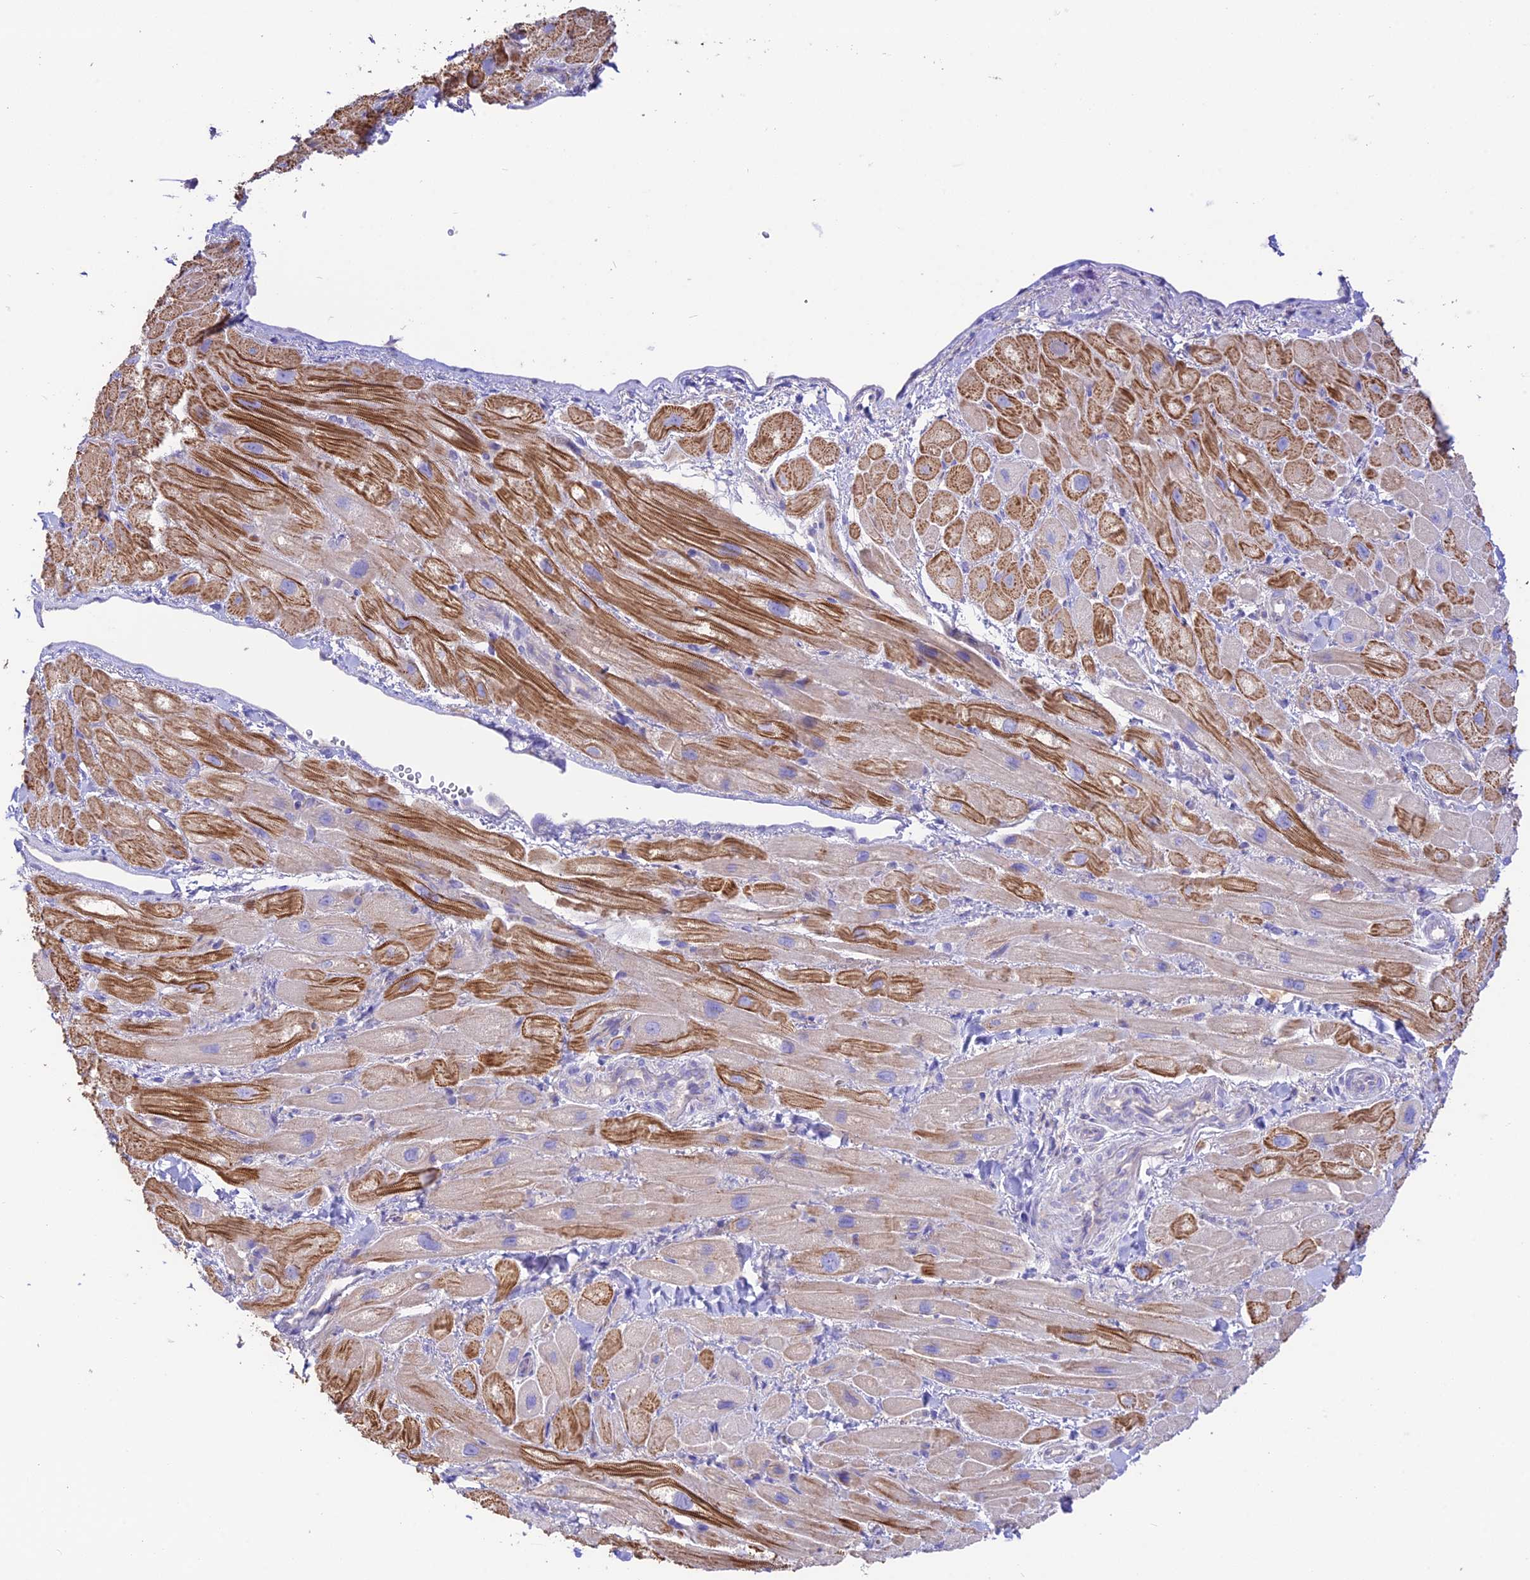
{"staining": {"intensity": "strong", "quantity": "25%-75%", "location": "cytoplasmic/membranous"}, "tissue": "heart muscle", "cell_type": "Cardiomyocytes", "image_type": "normal", "snomed": [{"axis": "morphology", "description": "Normal tissue, NOS"}, {"axis": "topography", "description": "Heart"}], "caption": "The histopathology image displays a brown stain indicating the presence of a protein in the cytoplasmic/membranous of cardiomyocytes in heart muscle.", "gene": "NLRP9", "patient": {"sex": "male", "age": 65}}